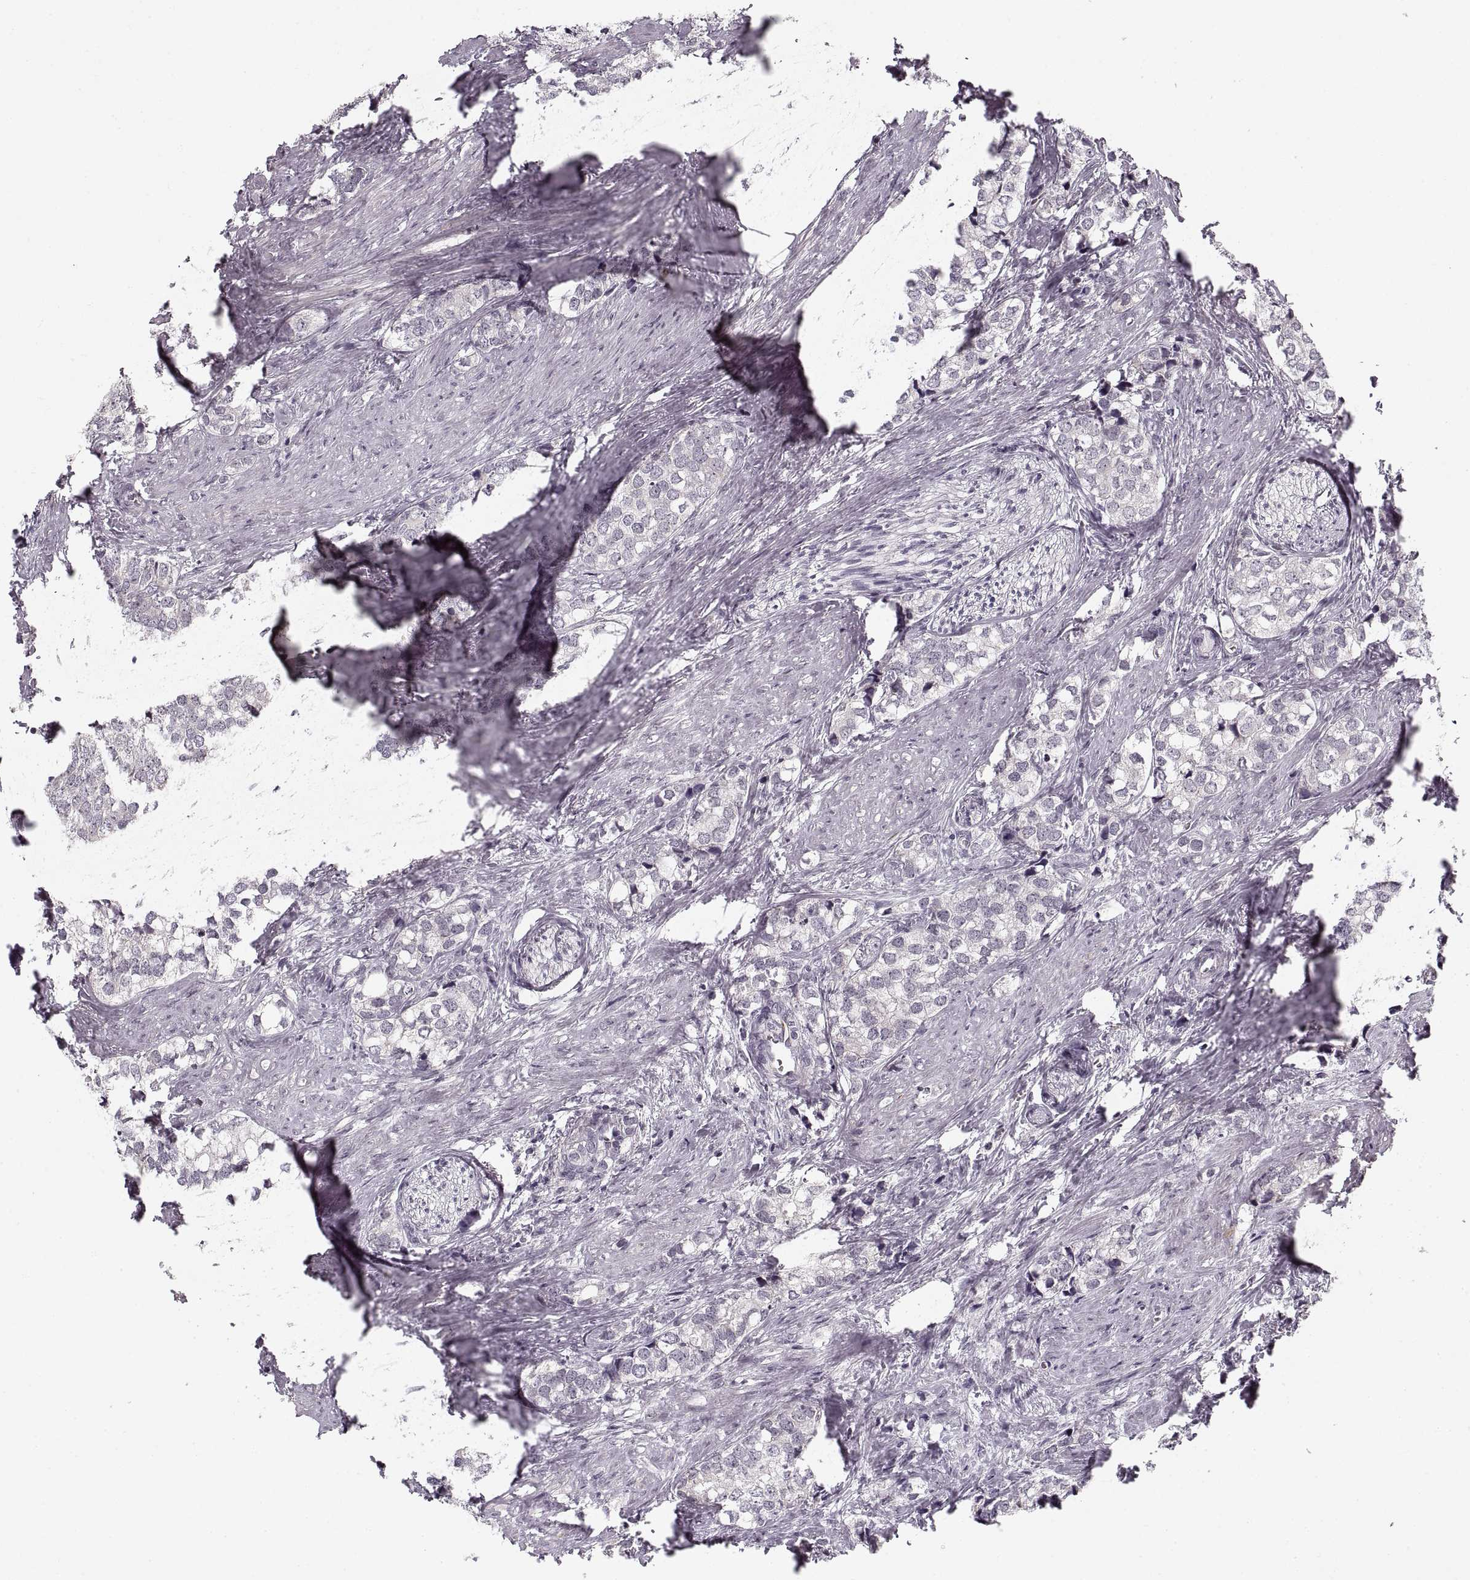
{"staining": {"intensity": "negative", "quantity": "none", "location": "none"}, "tissue": "prostate cancer", "cell_type": "Tumor cells", "image_type": "cancer", "snomed": [{"axis": "morphology", "description": "Adenocarcinoma, NOS"}, {"axis": "topography", "description": "Prostate and seminal vesicle, NOS"}], "caption": "The photomicrograph shows no staining of tumor cells in adenocarcinoma (prostate).", "gene": "ASIC3", "patient": {"sex": "male", "age": 63}}